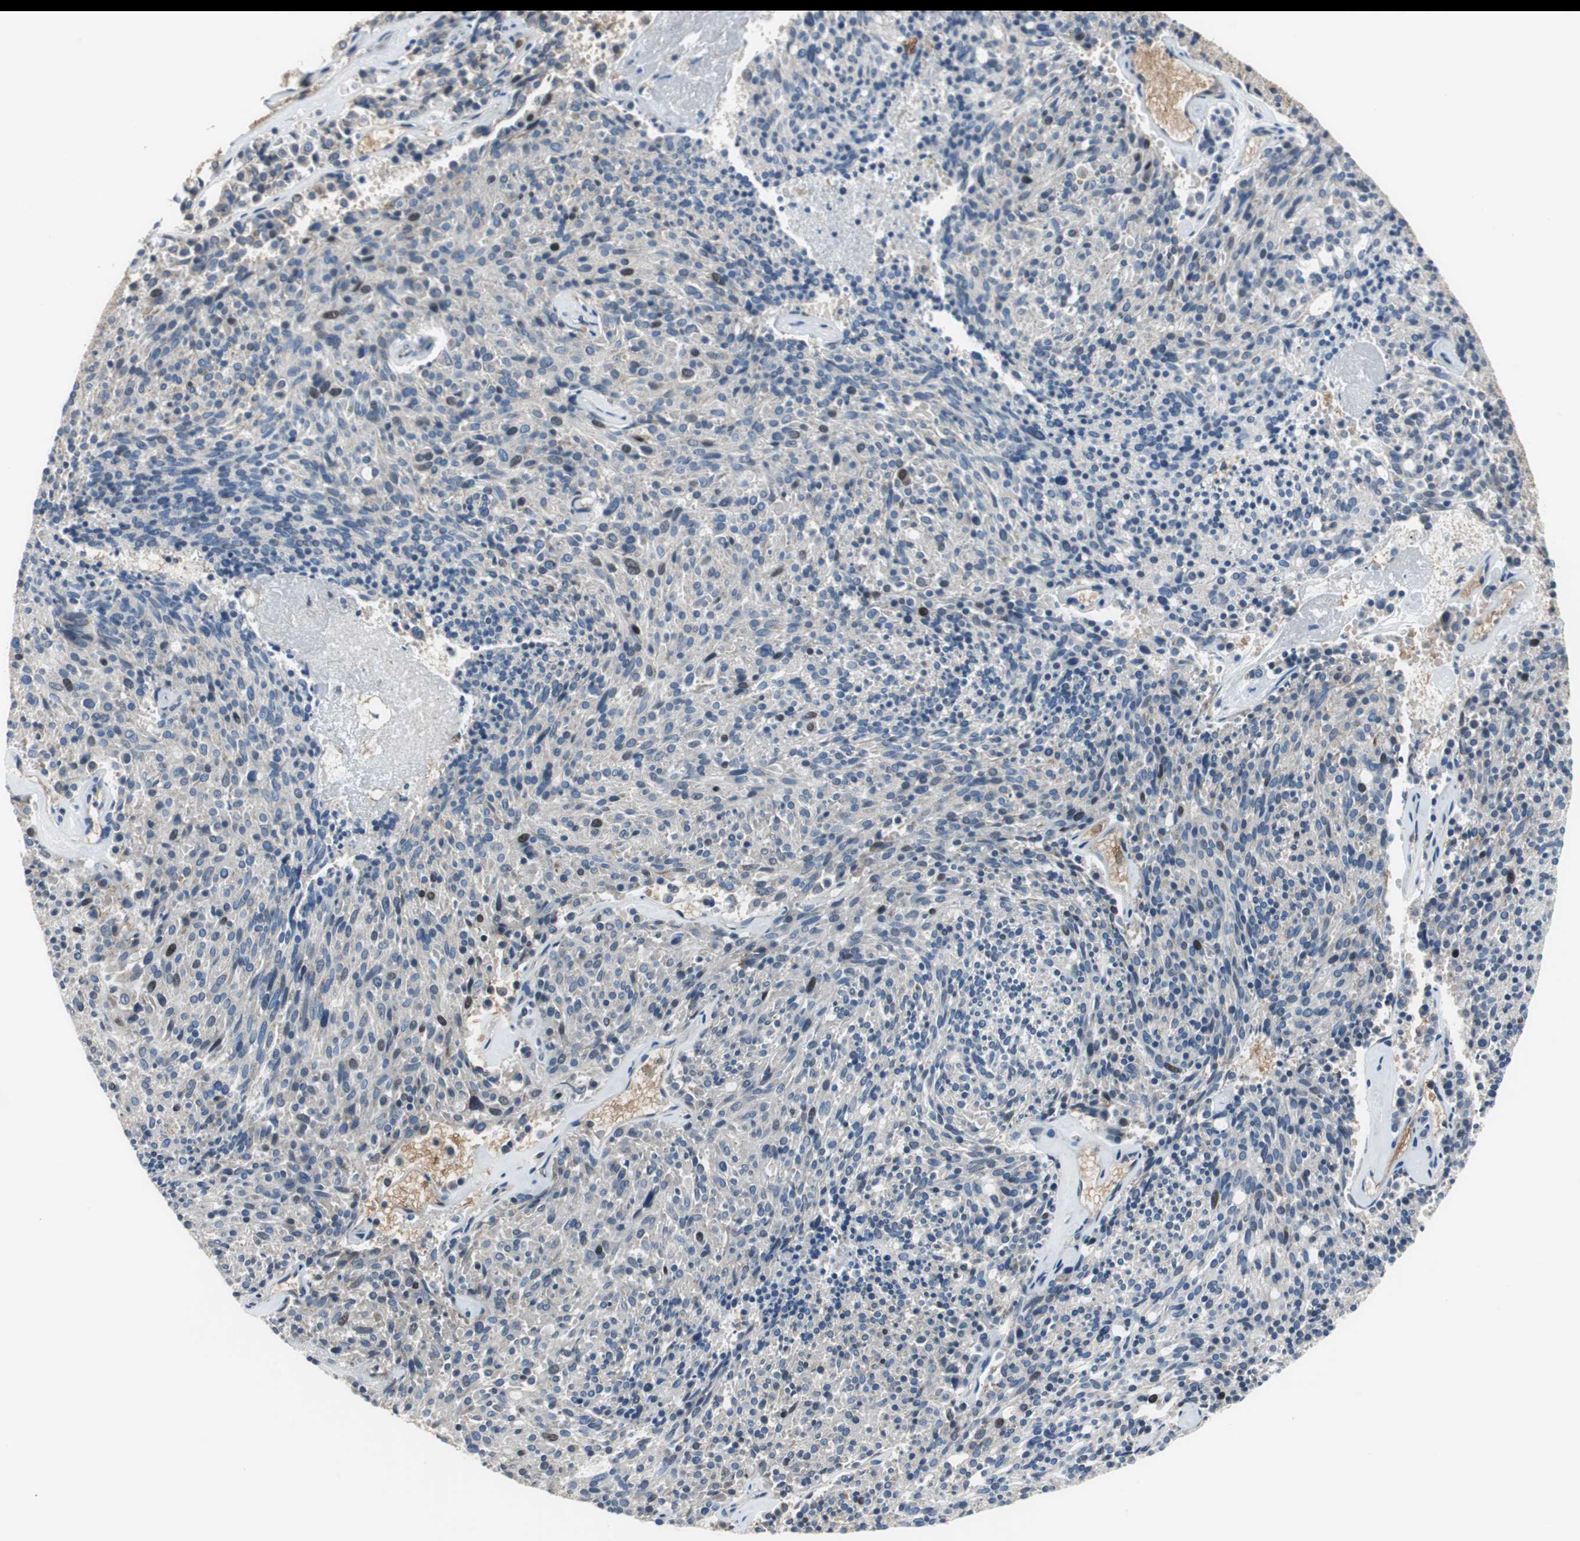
{"staining": {"intensity": "moderate", "quantity": "<25%", "location": "cytoplasmic/membranous,nuclear"}, "tissue": "carcinoid", "cell_type": "Tumor cells", "image_type": "cancer", "snomed": [{"axis": "morphology", "description": "Carcinoid, malignant, NOS"}, {"axis": "topography", "description": "Pancreas"}], "caption": "Brown immunohistochemical staining in human carcinoid exhibits moderate cytoplasmic/membranous and nuclear staining in approximately <25% of tumor cells. The protein is stained brown, and the nuclei are stained in blue (DAB IHC with brightfield microscopy, high magnification).", "gene": "PI4KB", "patient": {"sex": "female", "age": 54}}